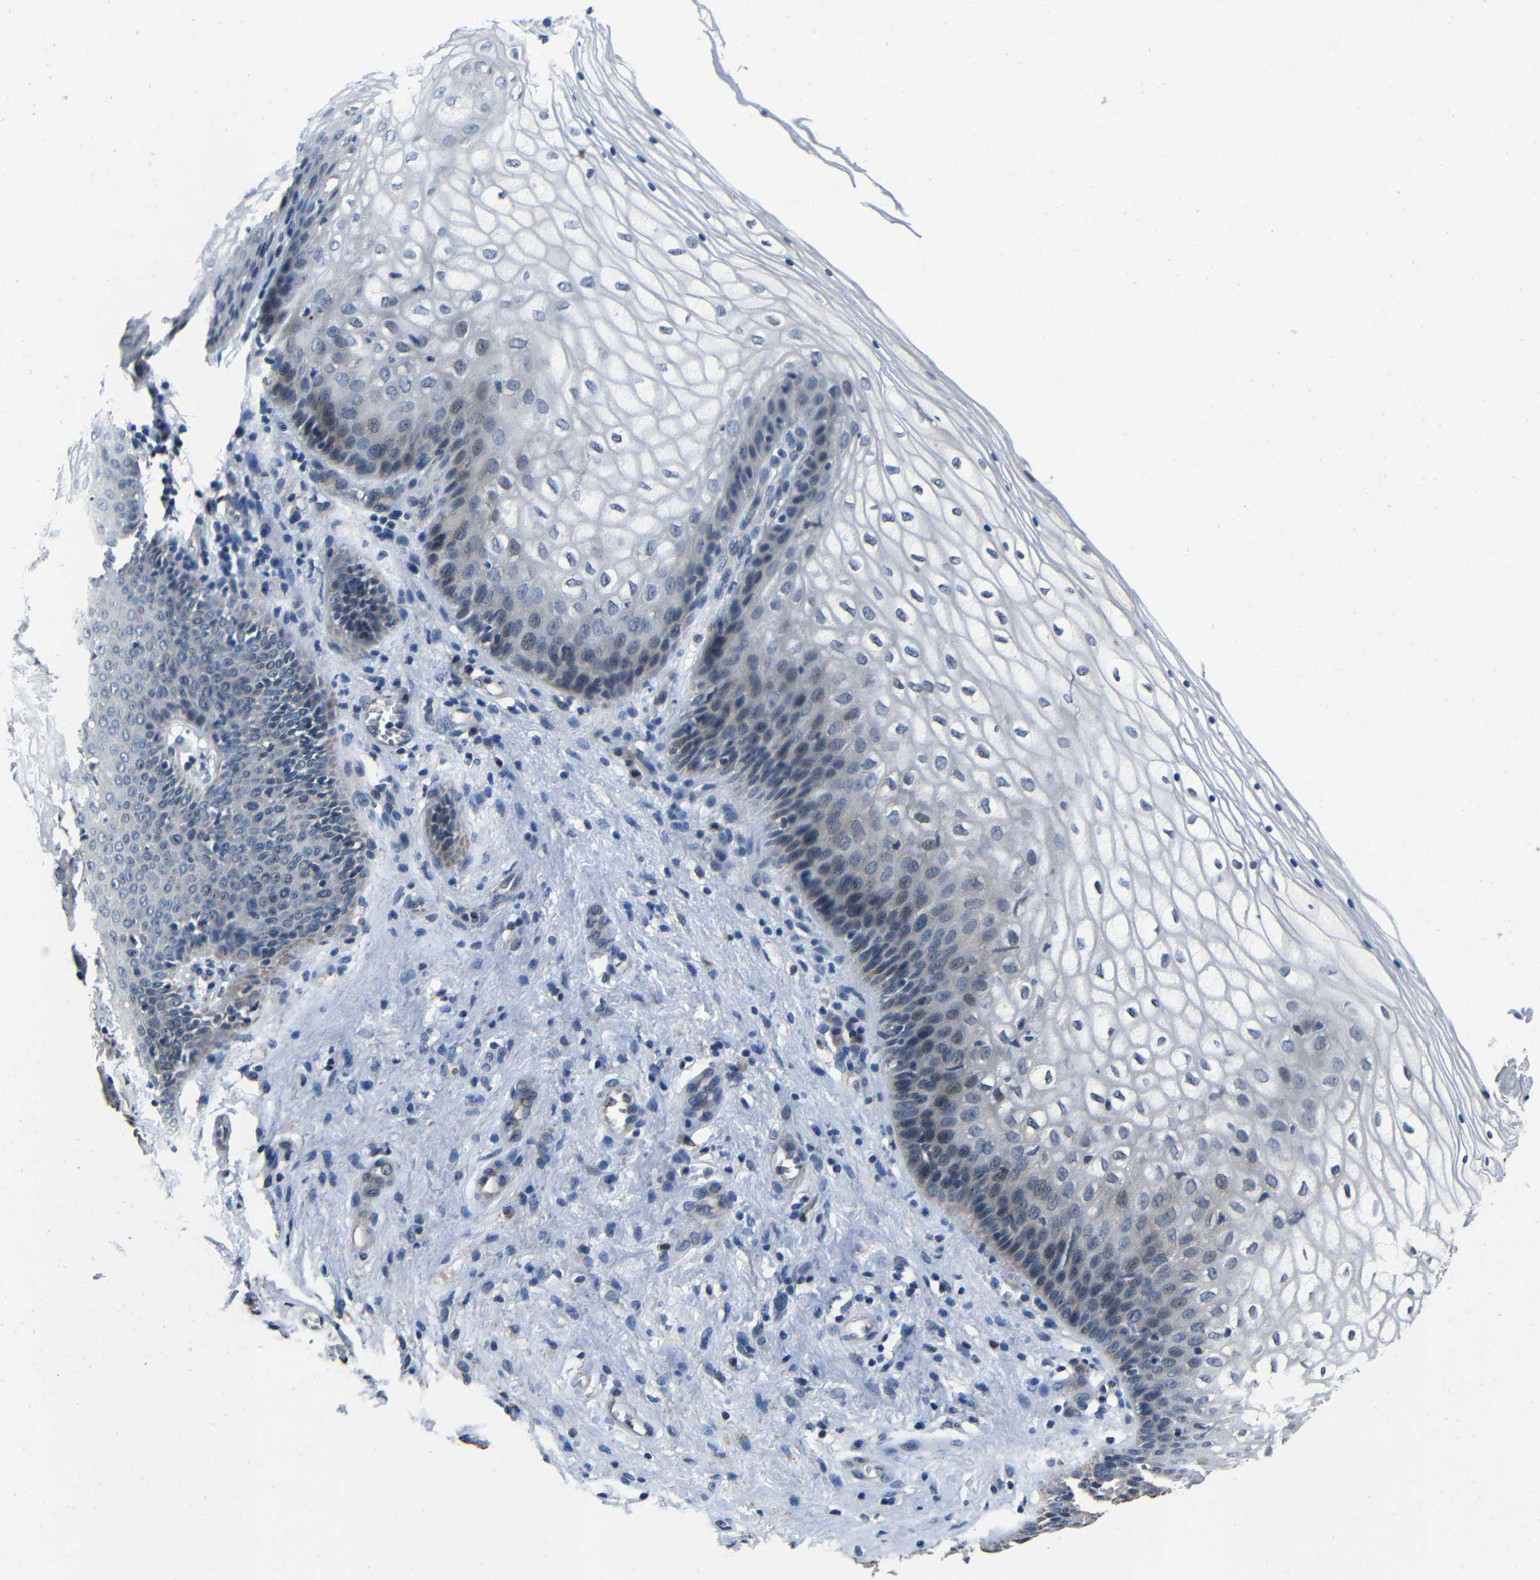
{"staining": {"intensity": "negative", "quantity": "none", "location": "none"}, "tissue": "vagina", "cell_type": "Squamous epithelial cells", "image_type": "normal", "snomed": [{"axis": "morphology", "description": "Normal tissue, NOS"}, {"axis": "topography", "description": "Vagina"}], "caption": "Protein analysis of unremarkable vagina demonstrates no significant expression in squamous epithelial cells.", "gene": "C6orf89", "patient": {"sex": "female", "age": 34}}